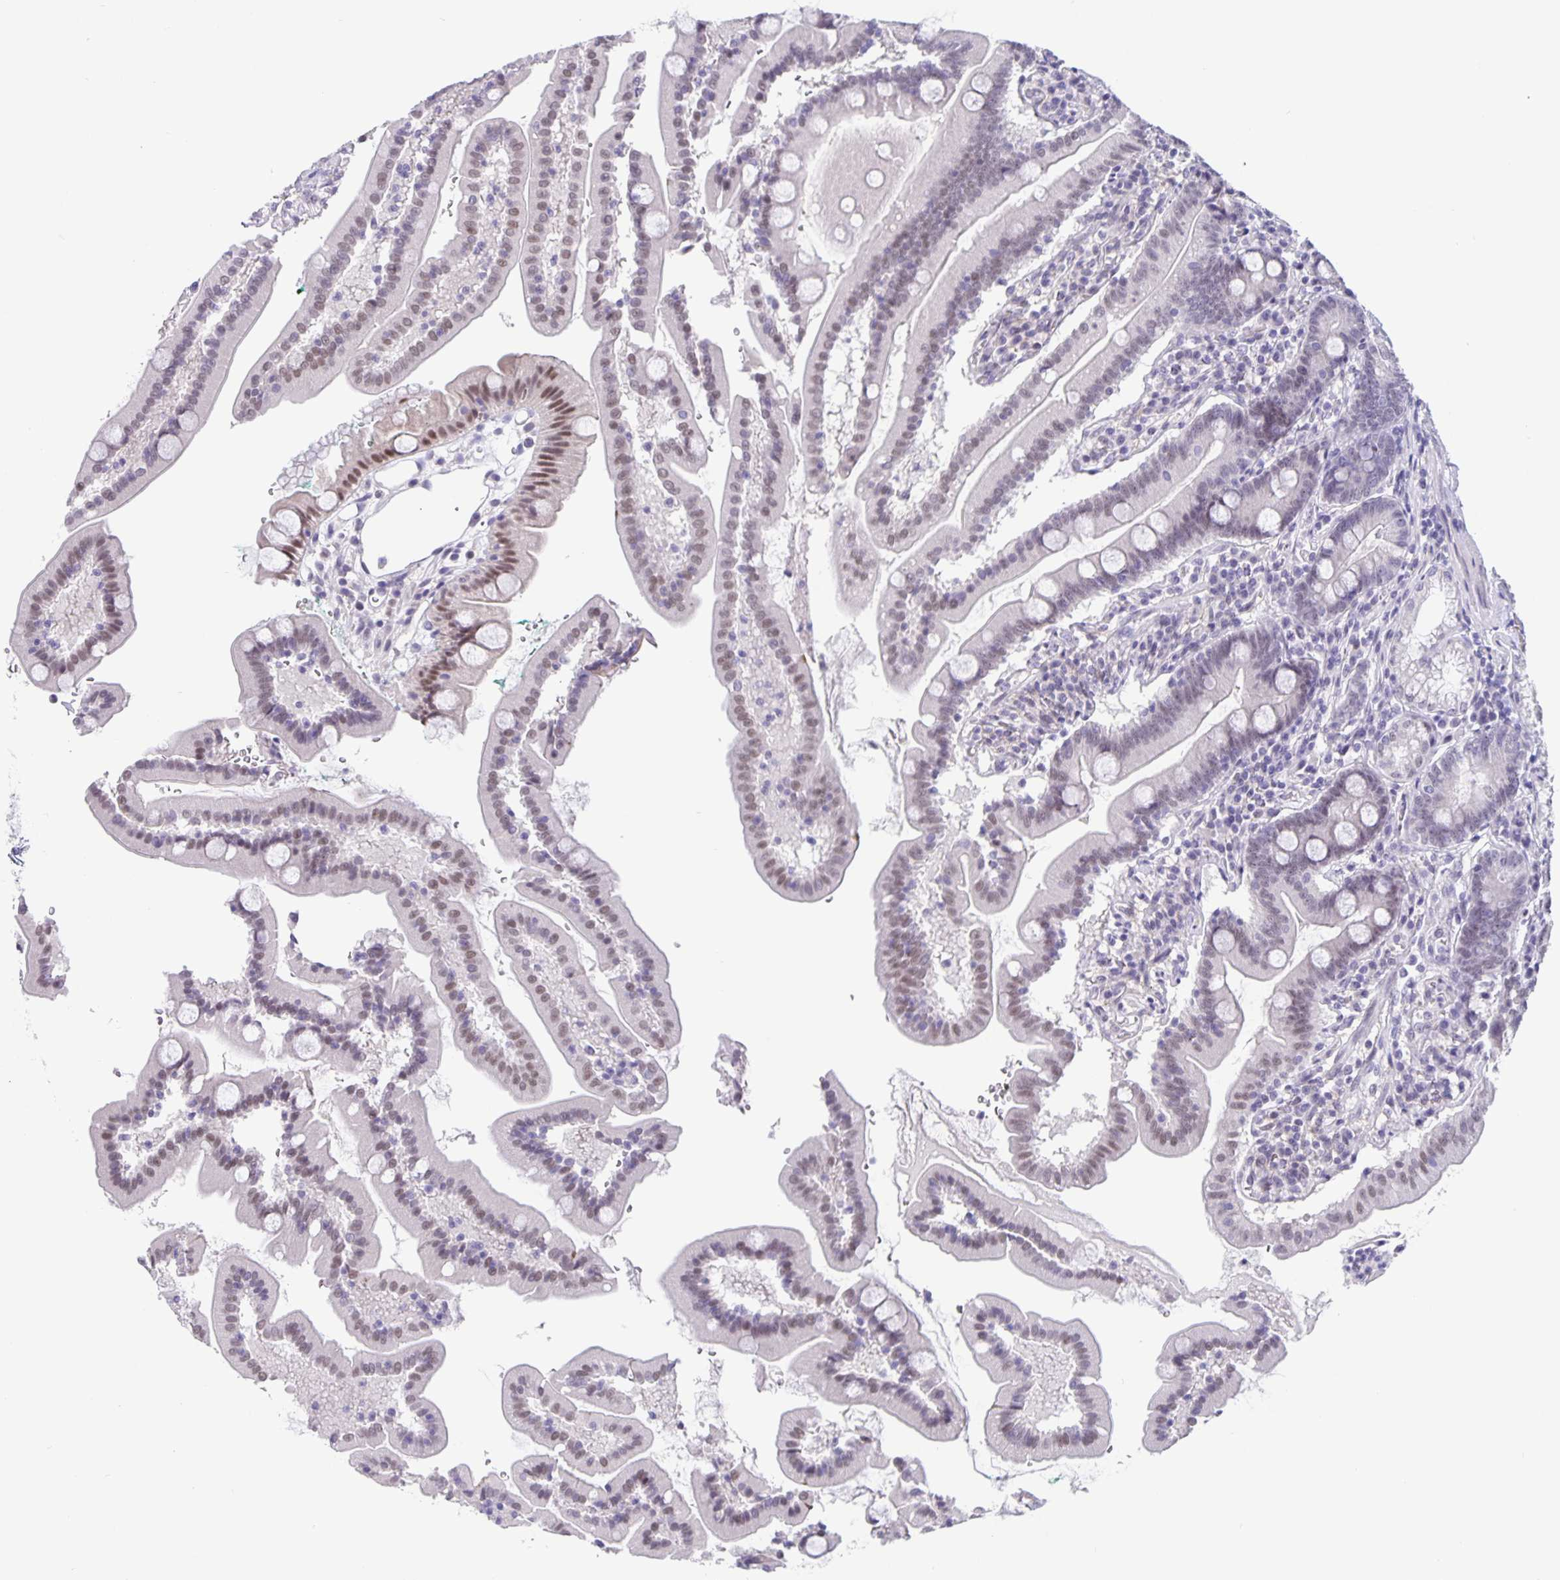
{"staining": {"intensity": "moderate", "quantity": "<25%", "location": "nuclear"}, "tissue": "duodenum", "cell_type": "Glandular cells", "image_type": "normal", "snomed": [{"axis": "morphology", "description": "Normal tissue, NOS"}, {"axis": "topography", "description": "Duodenum"}], "caption": "High-magnification brightfield microscopy of unremarkable duodenum stained with DAB (brown) and counterstained with hematoxylin (blue). glandular cells exhibit moderate nuclear expression is appreciated in approximately<25% of cells.", "gene": "FOSL2", "patient": {"sex": "female", "age": 67}}